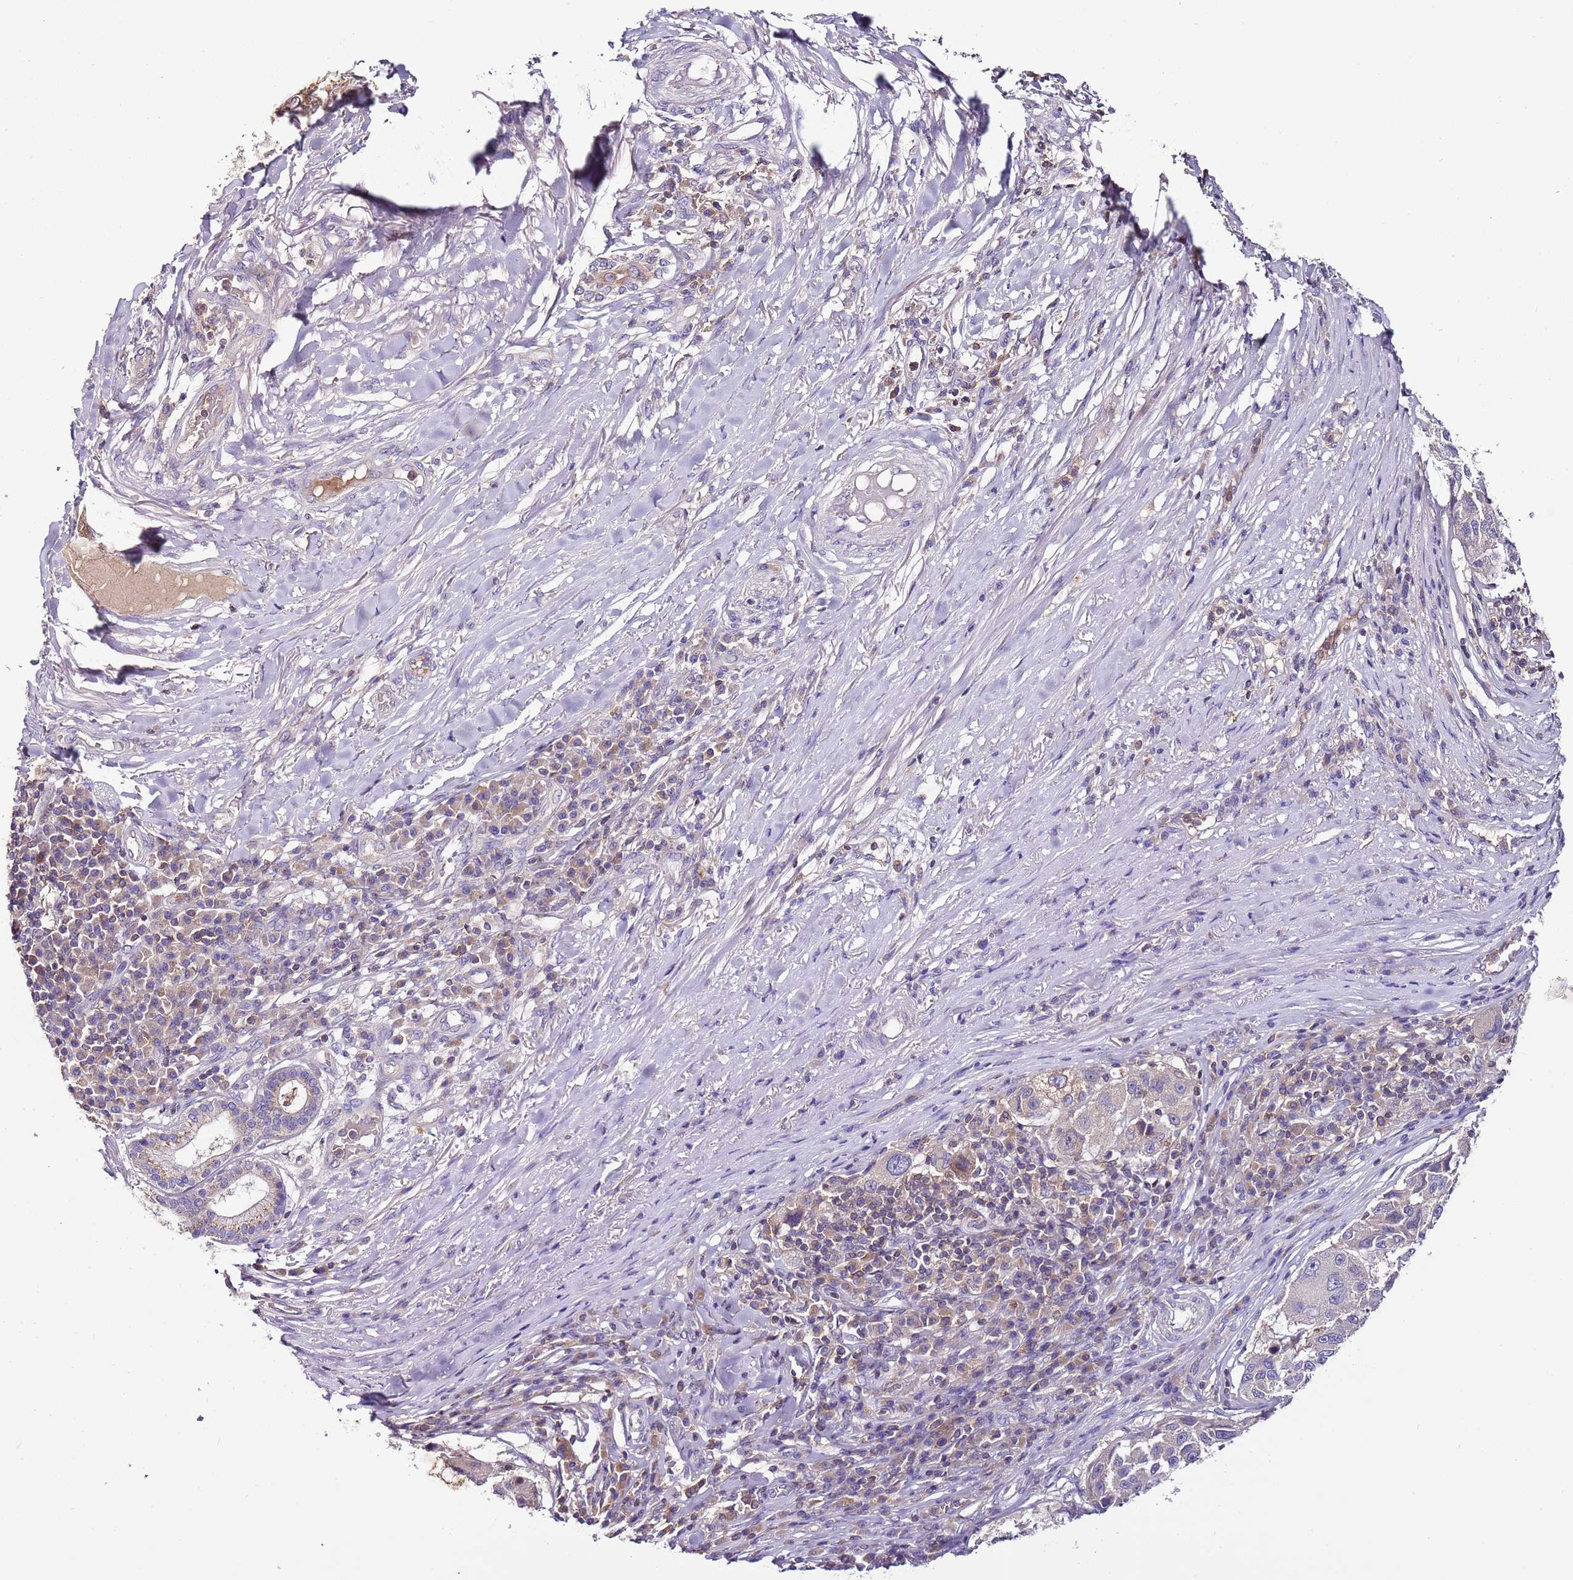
{"staining": {"intensity": "negative", "quantity": "none", "location": "none"}, "tissue": "melanoma", "cell_type": "Tumor cells", "image_type": "cancer", "snomed": [{"axis": "morphology", "description": "Malignant melanoma, NOS"}, {"axis": "topography", "description": "Skin"}], "caption": "An image of melanoma stained for a protein exhibits no brown staining in tumor cells.", "gene": "IGIP", "patient": {"sex": "female", "age": 66}}